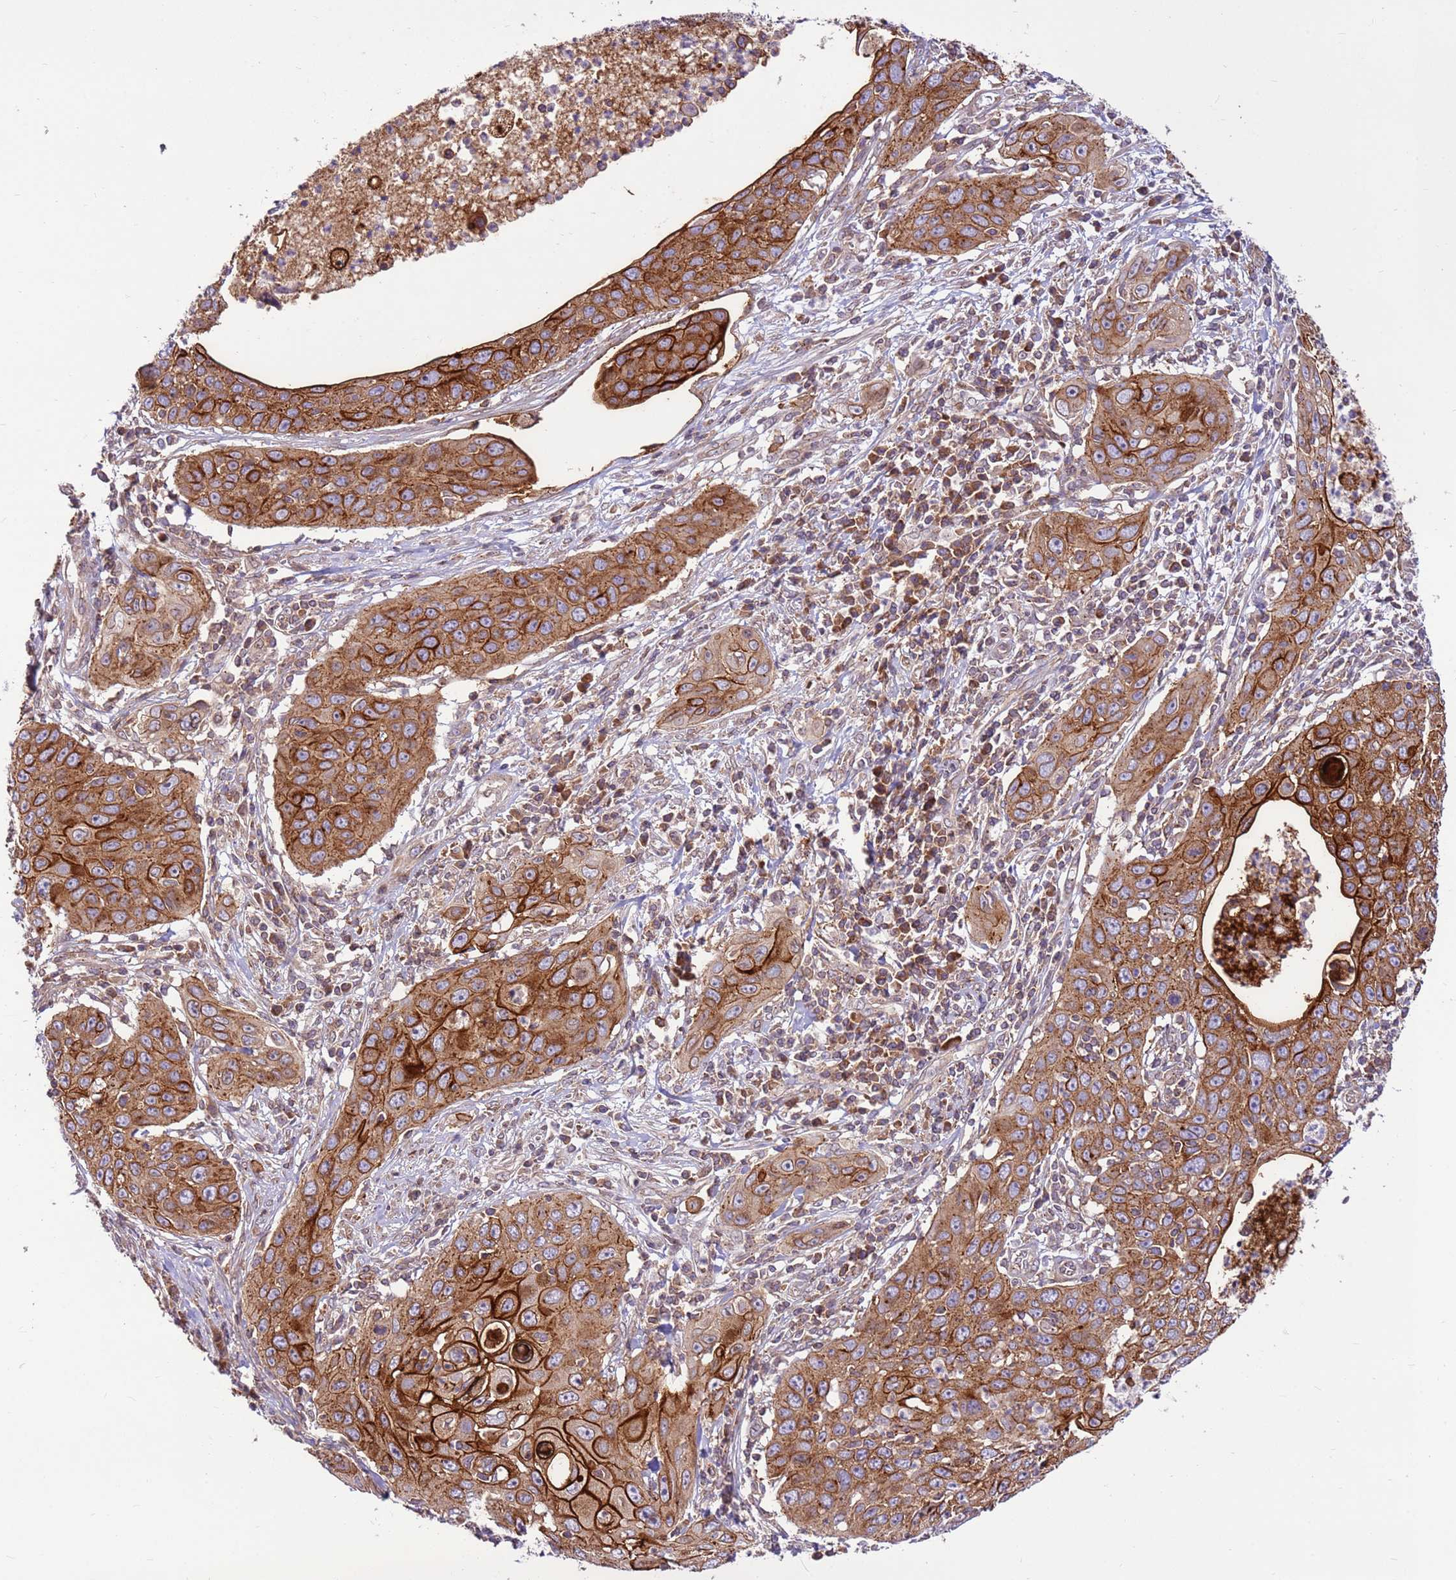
{"staining": {"intensity": "strong", "quantity": ">75%", "location": "cytoplasmic/membranous"}, "tissue": "cervical cancer", "cell_type": "Tumor cells", "image_type": "cancer", "snomed": [{"axis": "morphology", "description": "Squamous cell carcinoma, NOS"}, {"axis": "topography", "description": "Cervix"}], "caption": "Protein expression analysis of human cervical squamous cell carcinoma reveals strong cytoplasmic/membranous staining in about >75% of tumor cells.", "gene": "DDX19B", "patient": {"sex": "female", "age": 36}}